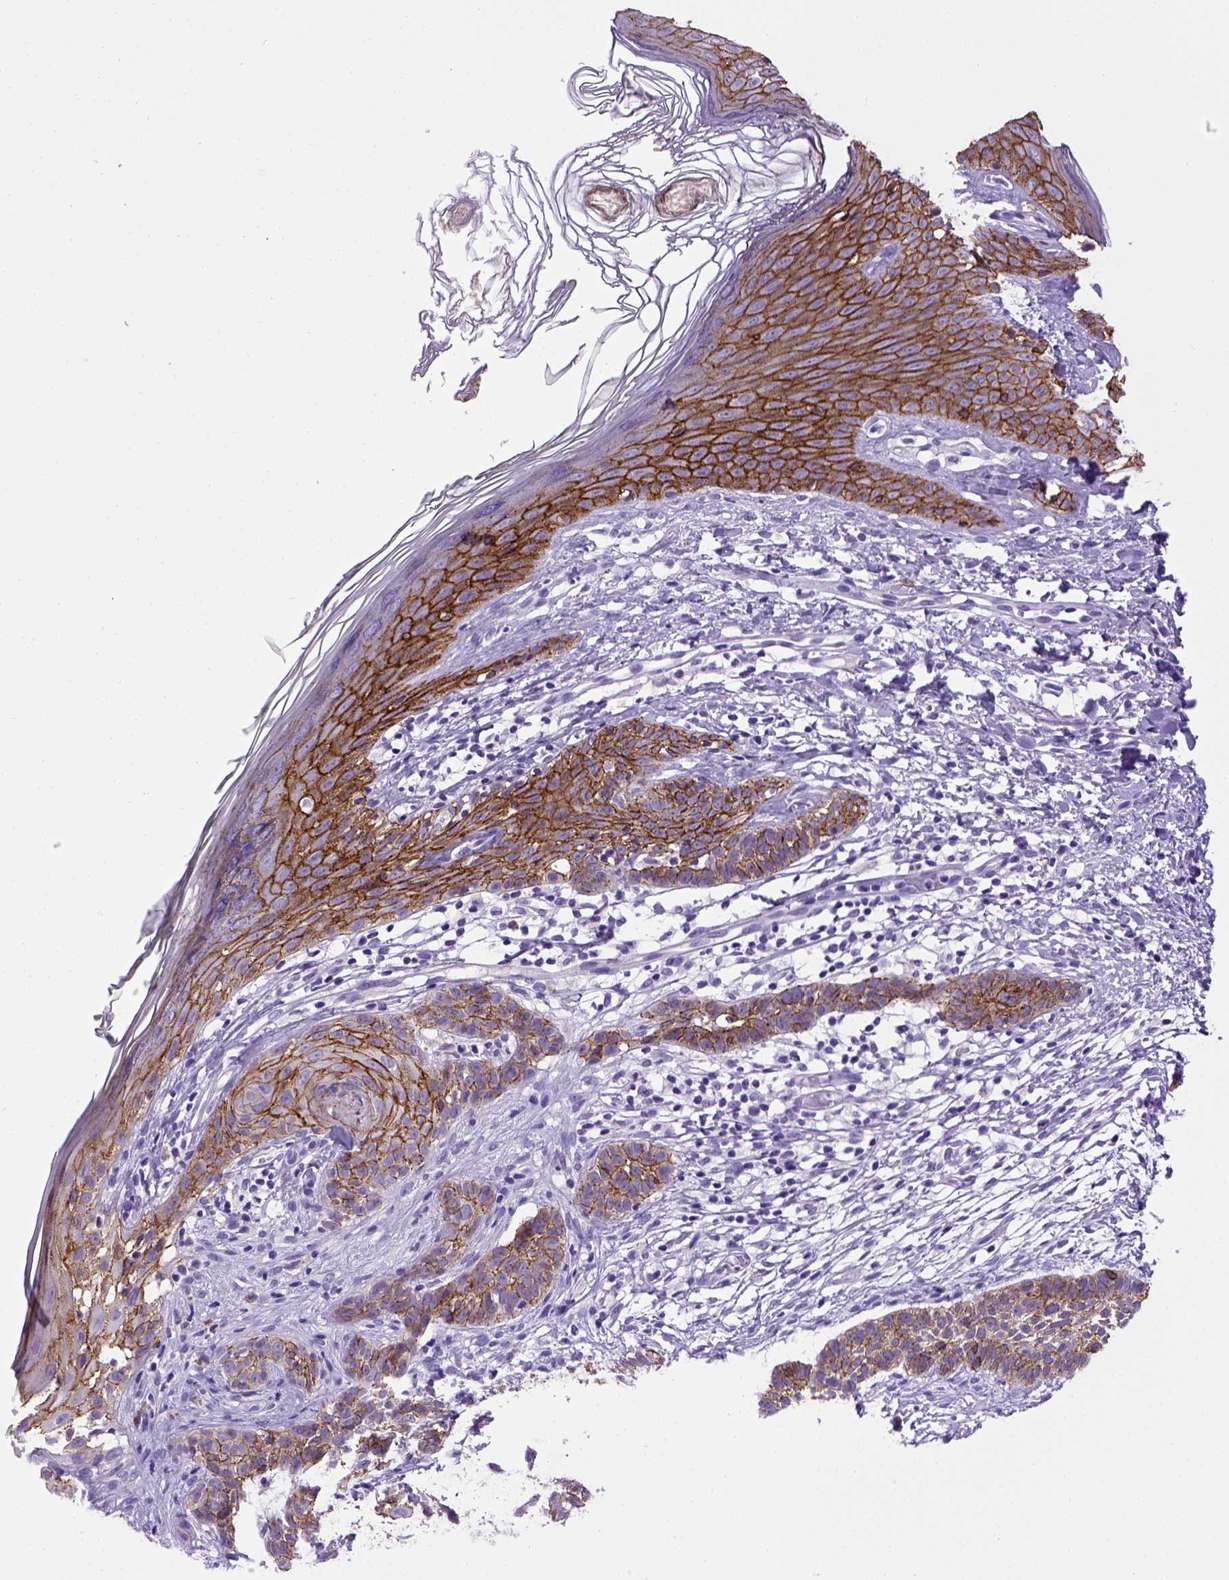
{"staining": {"intensity": "moderate", "quantity": ">75%", "location": "cytoplasmic/membranous"}, "tissue": "skin cancer", "cell_type": "Tumor cells", "image_type": "cancer", "snomed": [{"axis": "morphology", "description": "Basal cell carcinoma"}, {"axis": "topography", "description": "Skin"}], "caption": "Basal cell carcinoma (skin) stained with immunohistochemistry exhibits moderate cytoplasmic/membranous staining in about >75% of tumor cells.", "gene": "CDH1", "patient": {"sex": "male", "age": 85}}